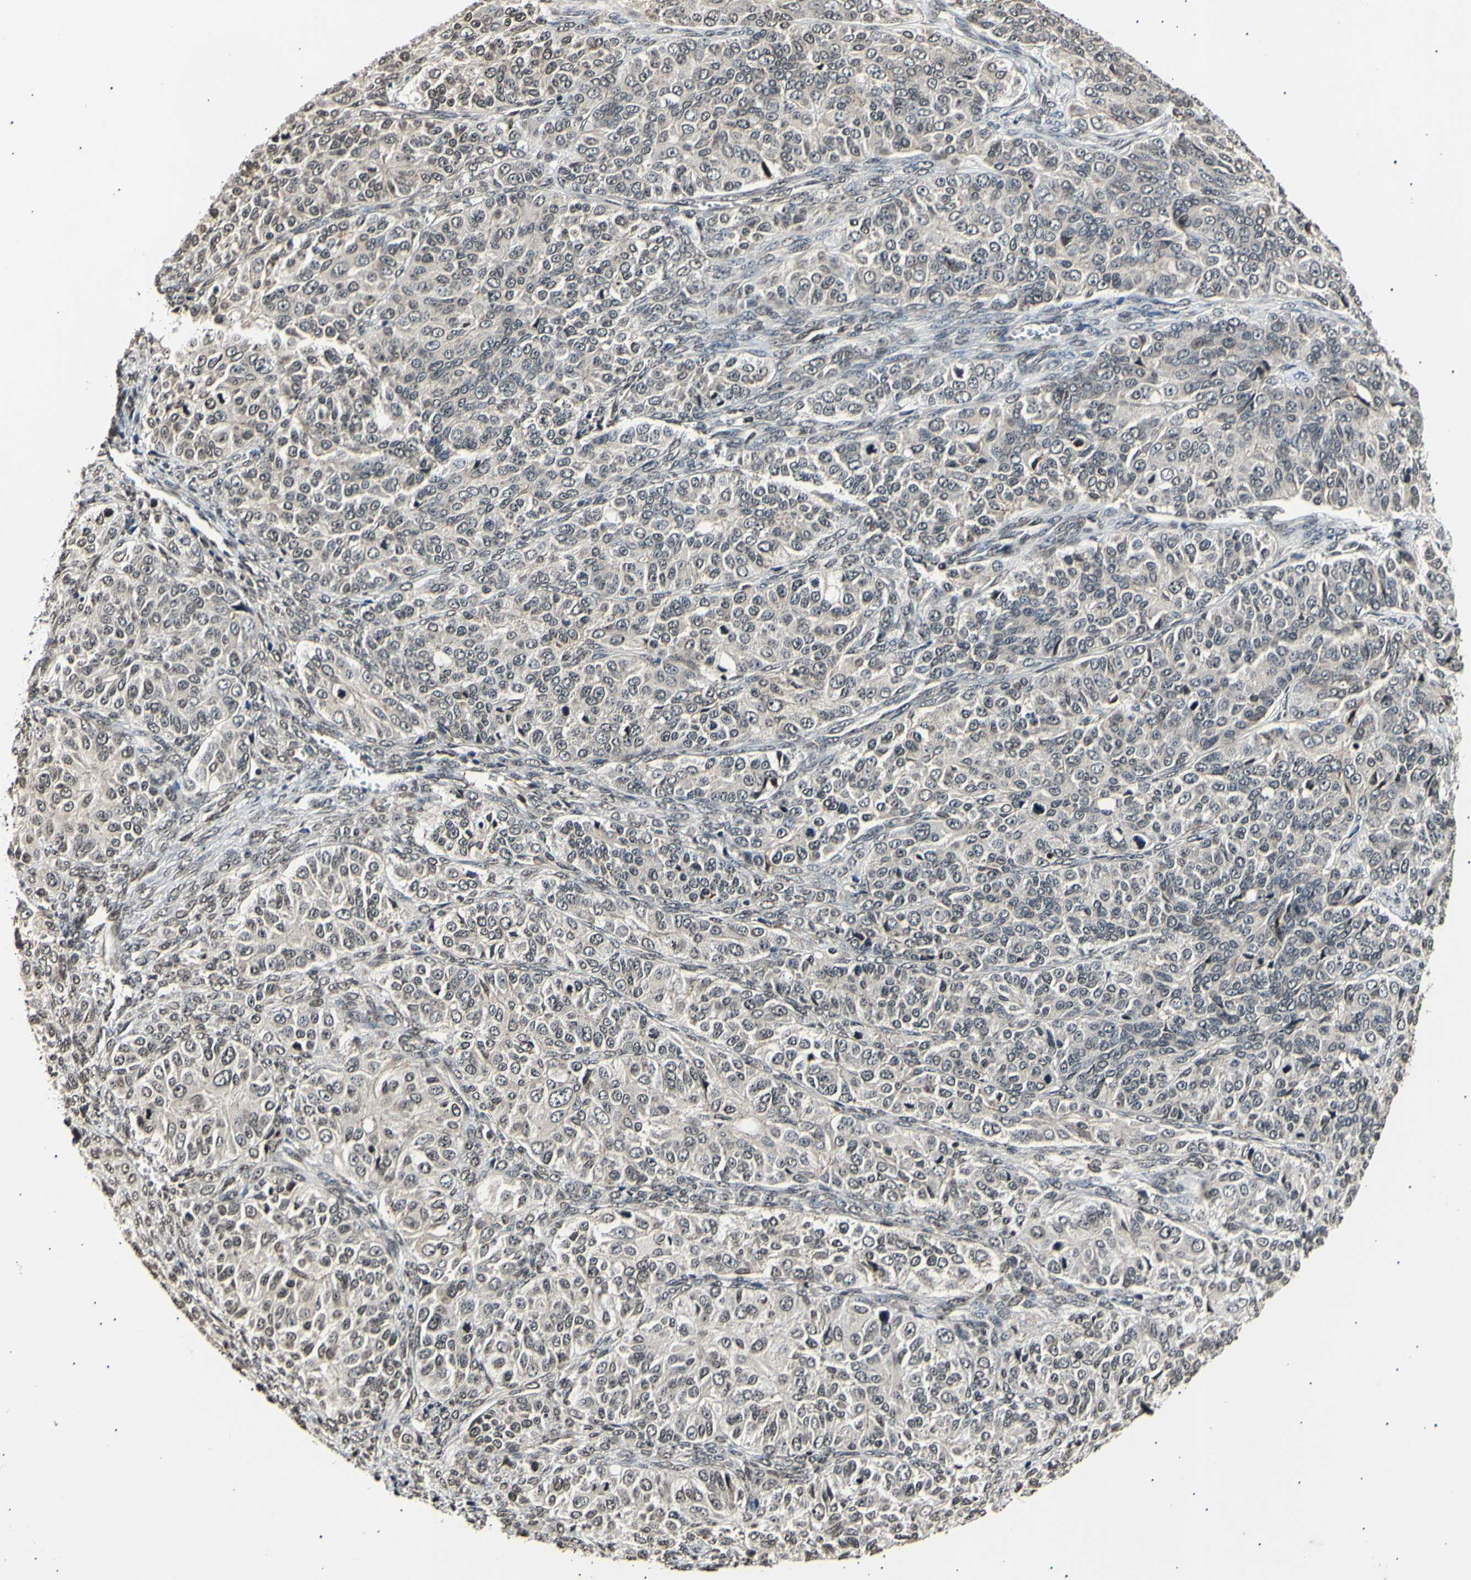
{"staining": {"intensity": "weak", "quantity": "25%-75%", "location": "cytoplasmic/membranous,nuclear"}, "tissue": "ovarian cancer", "cell_type": "Tumor cells", "image_type": "cancer", "snomed": [{"axis": "morphology", "description": "Carcinoma, endometroid"}, {"axis": "topography", "description": "Ovary"}], "caption": "DAB (3,3'-diaminobenzidine) immunohistochemical staining of ovarian endometroid carcinoma exhibits weak cytoplasmic/membranous and nuclear protein positivity in about 25%-75% of tumor cells.", "gene": "ANAPC7", "patient": {"sex": "female", "age": 51}}